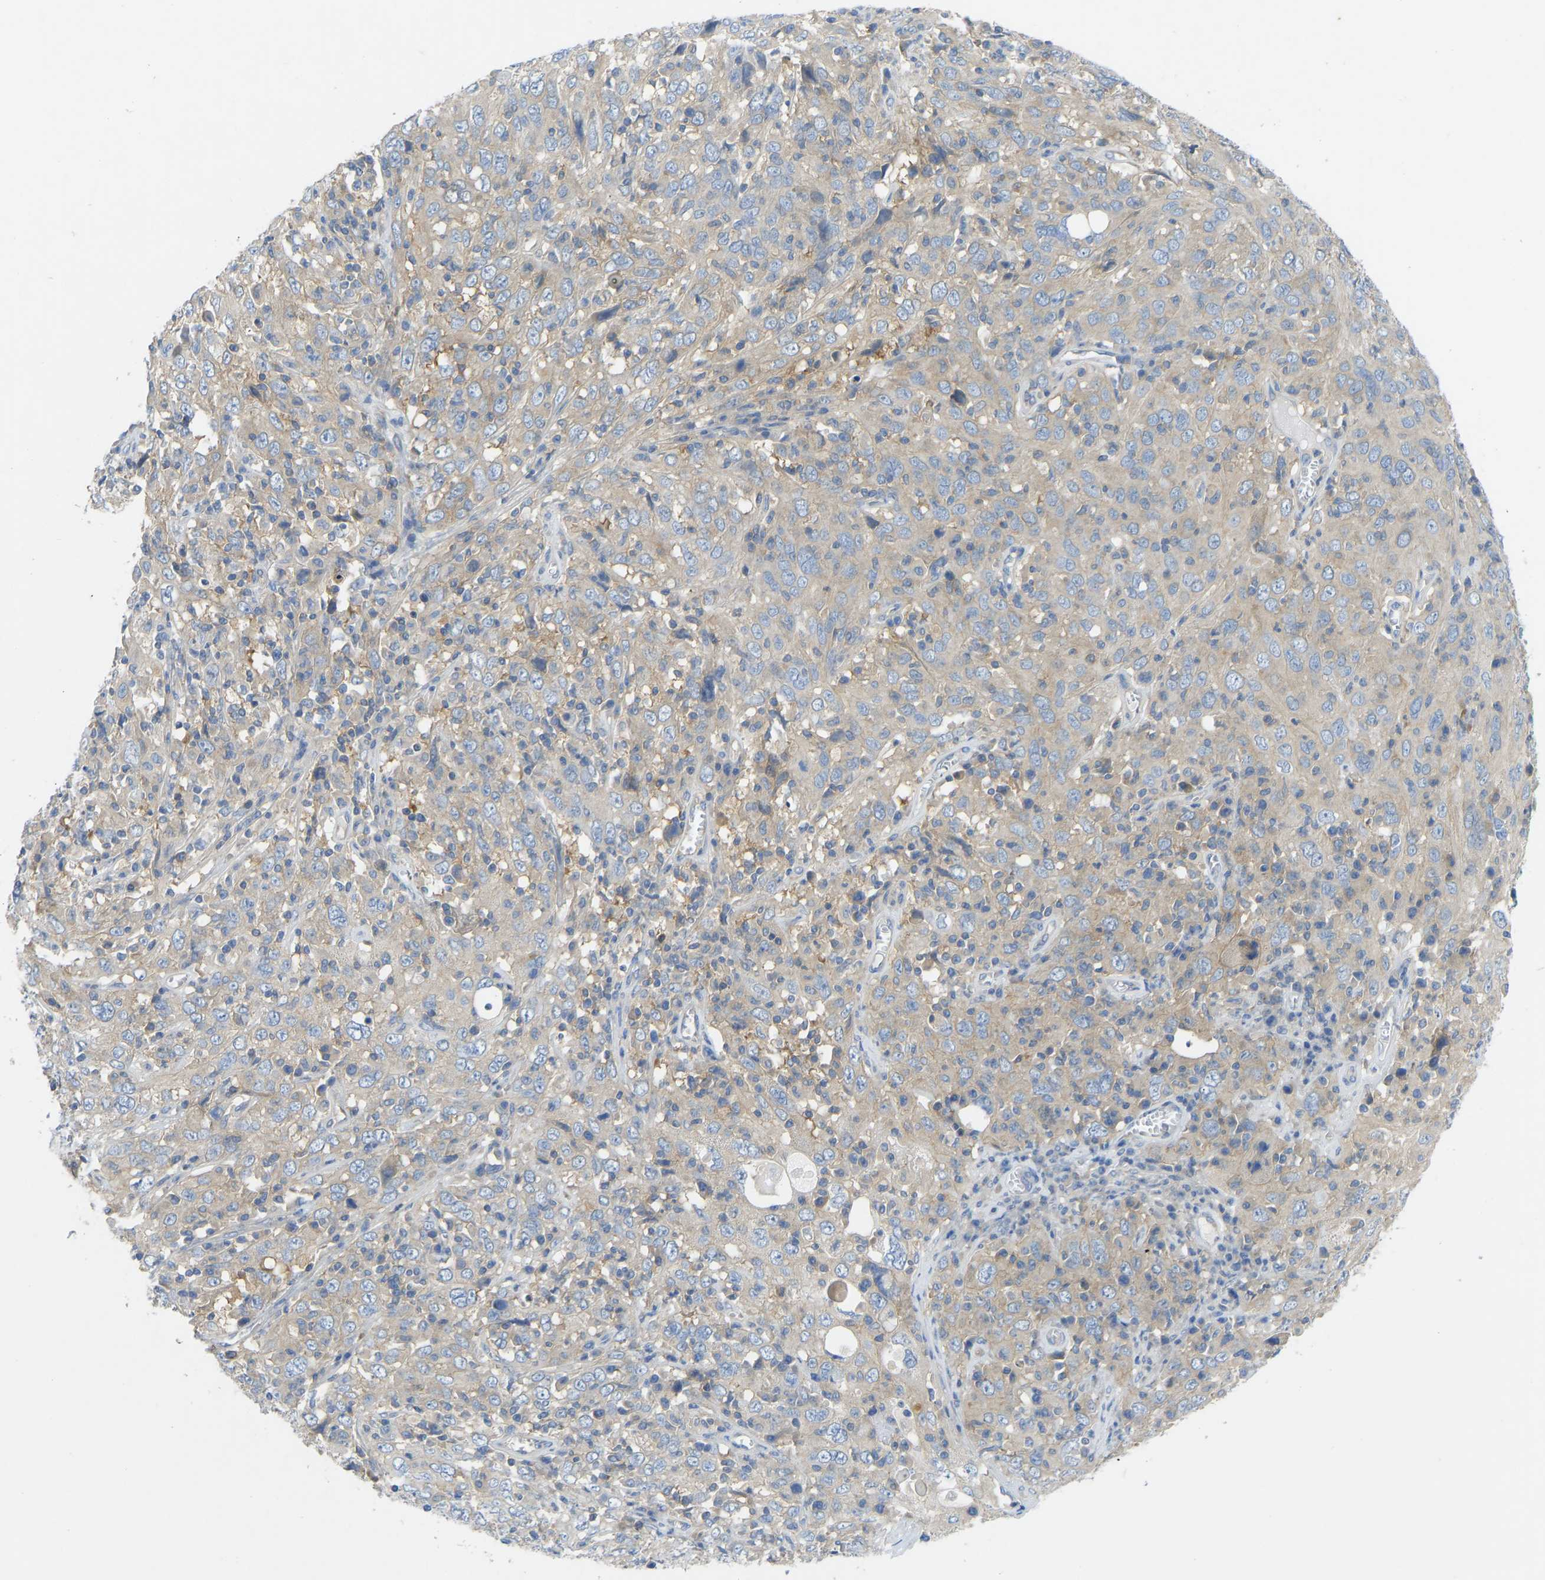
{"staining": {"intensity": "weak", "quantity": ">75%", "location": "cytoplasmic/membranous"}, "tissue": "cervical cancer", "cell_type": "Tumor cells", "image_type": "cancer", "snomed": [{"axis": "morphology", "description": "Squamous cell carcinoma, NOS"}, {"axis": "topography", "description": "Cervix"}], "caption": "Cervical cancer stained with DAB (3,3'-diaminobenzidine) immunohistochemistry (IHC) displays low levels of weak cytoplasmic/membranous positivity in approximately >75% of tumor cells. Immunohistochemistry (ihc) stains the protein of interest in brown and the nuclei are stained blue.", "gene": "PPP3CA", "patient": {"sex": "female", "age": 46}}